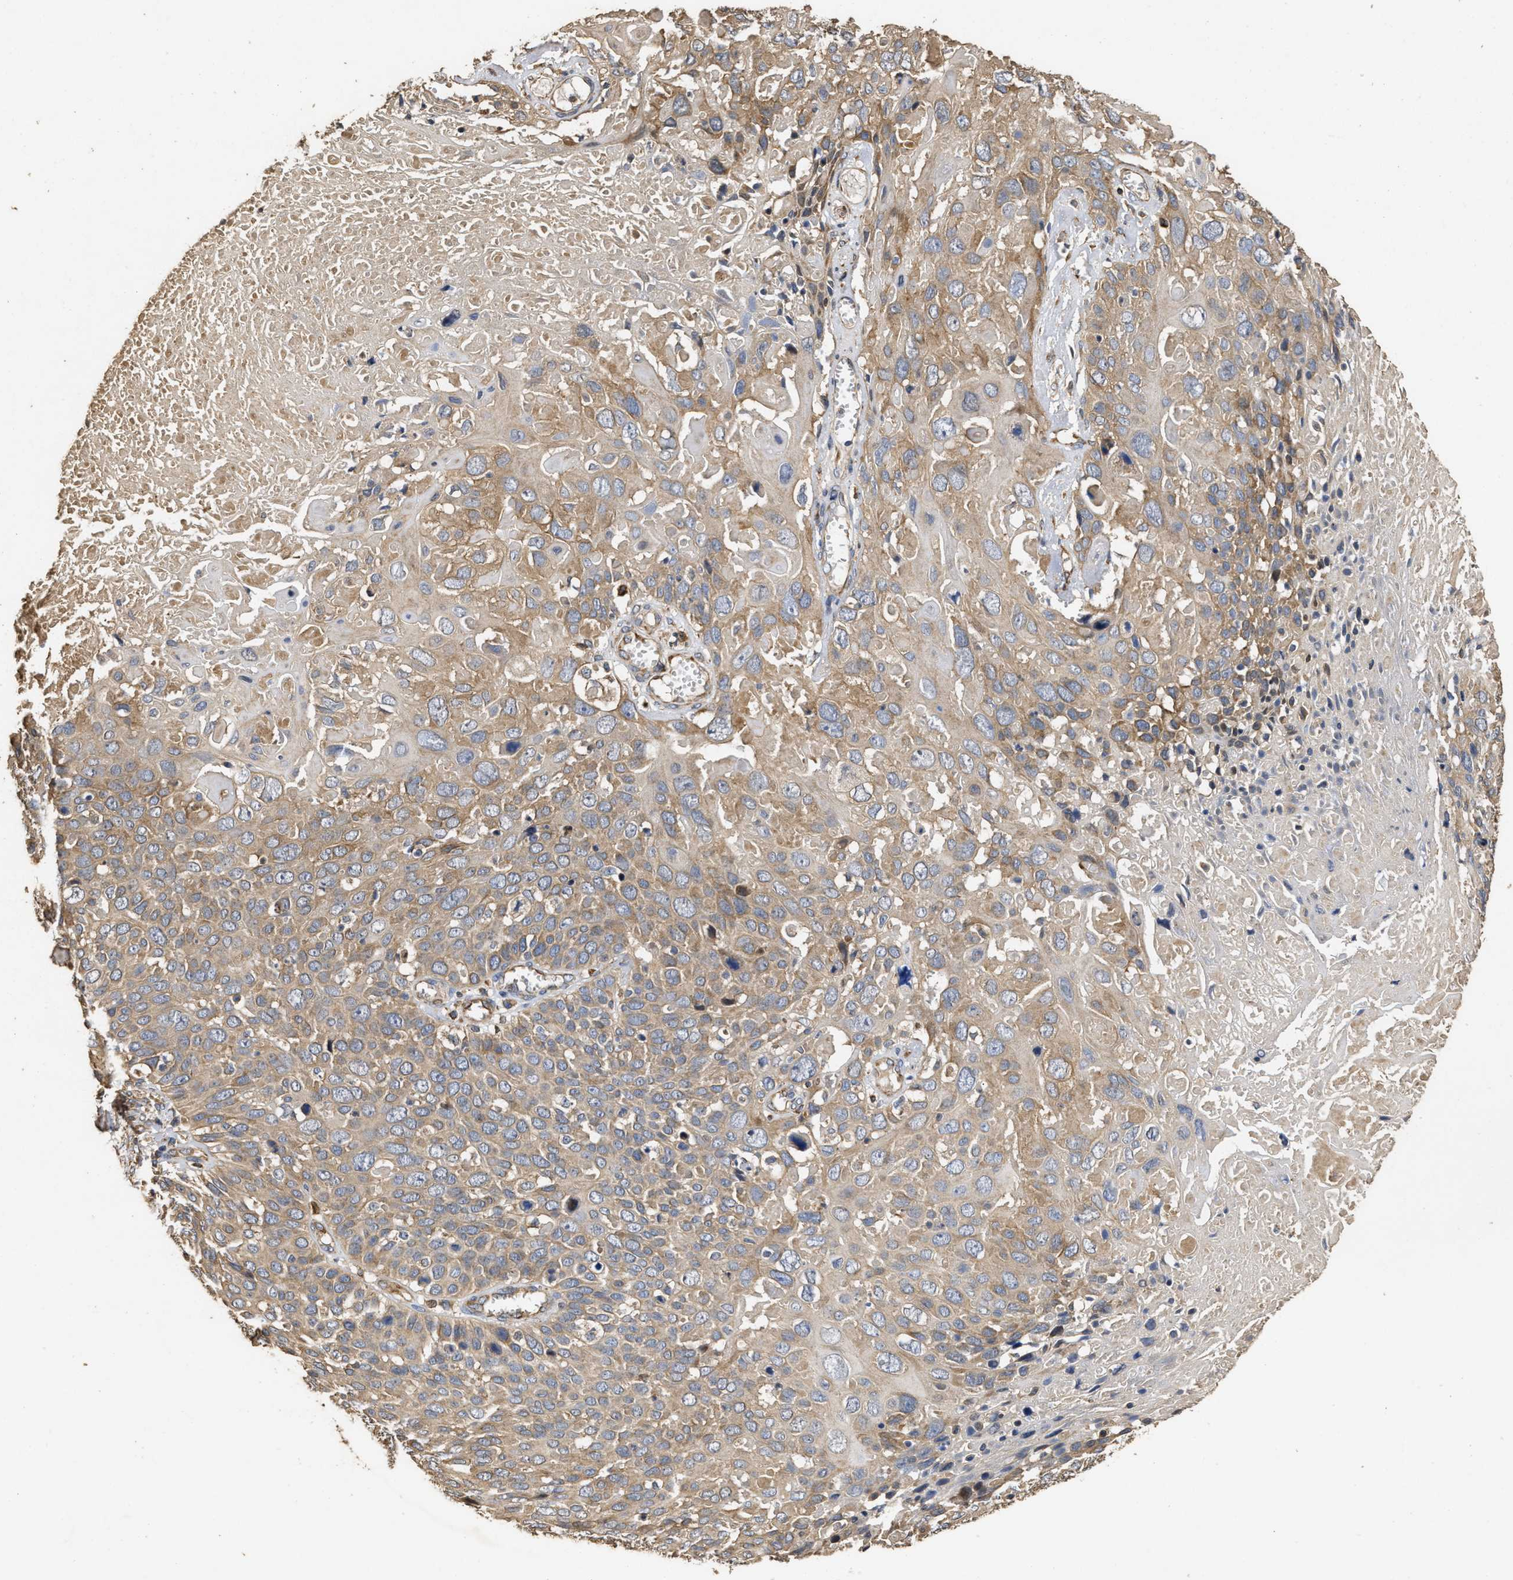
{"staining": {"intensity": "moderate", "quantity": ">75%", "location": "cytoplasmic/membranous"}, "tissue": "cervical cancer", "cell_type": "Tumor cells", "image_type": "cancer", "snomed": [{"axis": "morphology", "description": "Squamous cell carcinoma, NOS"}, {"axis": "topography", "description": "Cervix"}], "caption": "Squamous cell carcinoma (cervical) was stained to show a protein in brown. There is medium levels of moderate cytoplasmic/membranous expression in approximately >75% of tumor cells.", "gene": "NAV1", "patient": {"sex": "female", "age": 74}}